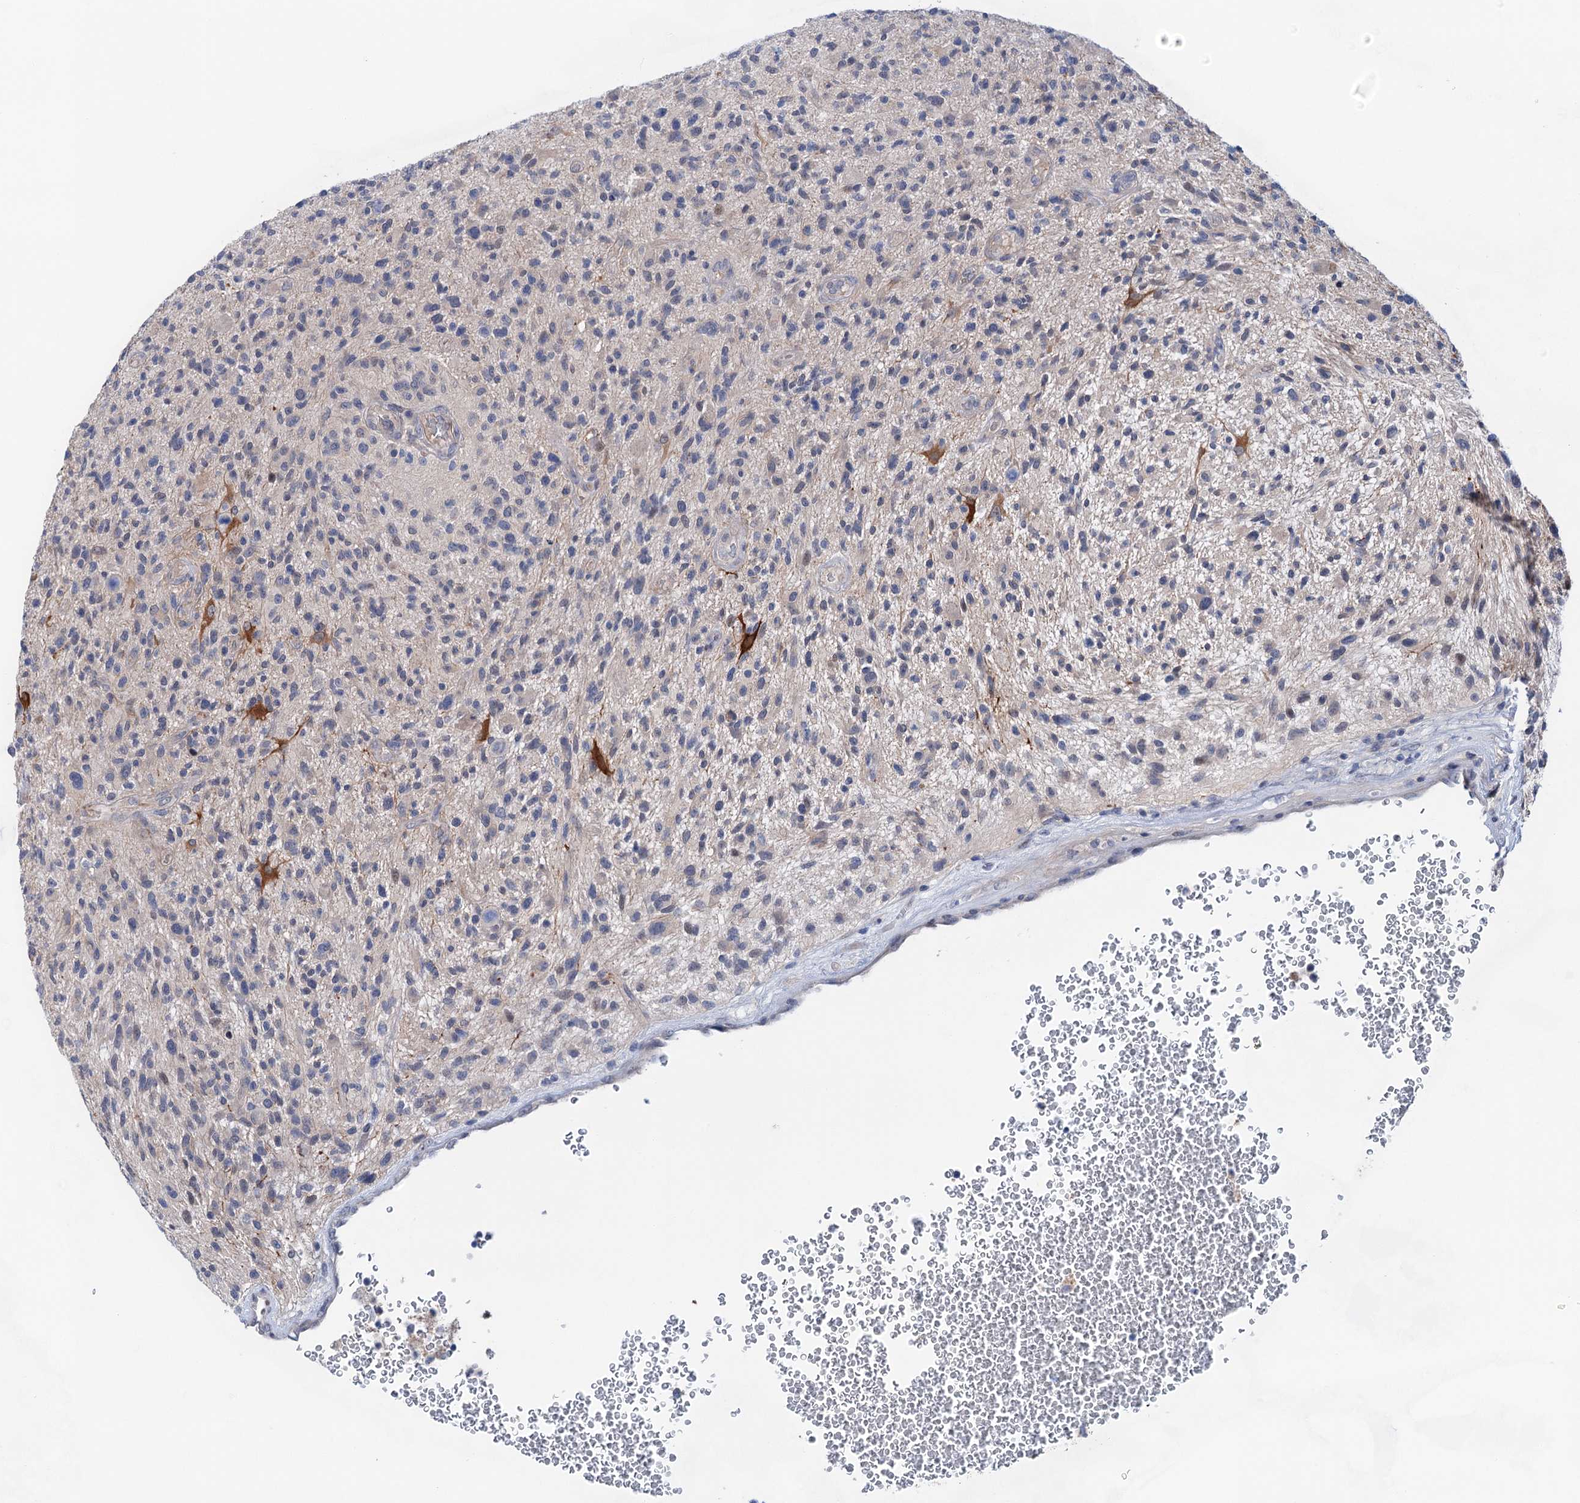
{"staining": {"intensity": "negative", "quantity": "none", "location": "none"}, "tissue": "glioma", "cell_type": "Tumor cells", "image_type": "cancer", "snomed": [{"axis": "morphology", "description": "Glioma, malignant, High grade"}, {"axis": "topography", "description": "Brain"}], "caption": "DAB (3,3'-diaminobenzidine) immunohistochemical staining of human malignant glioma (high-grade) displays no significant positivity in tumor cells.", "gene": "MORN3", "patient": {"sex": "male", "age": 47}}